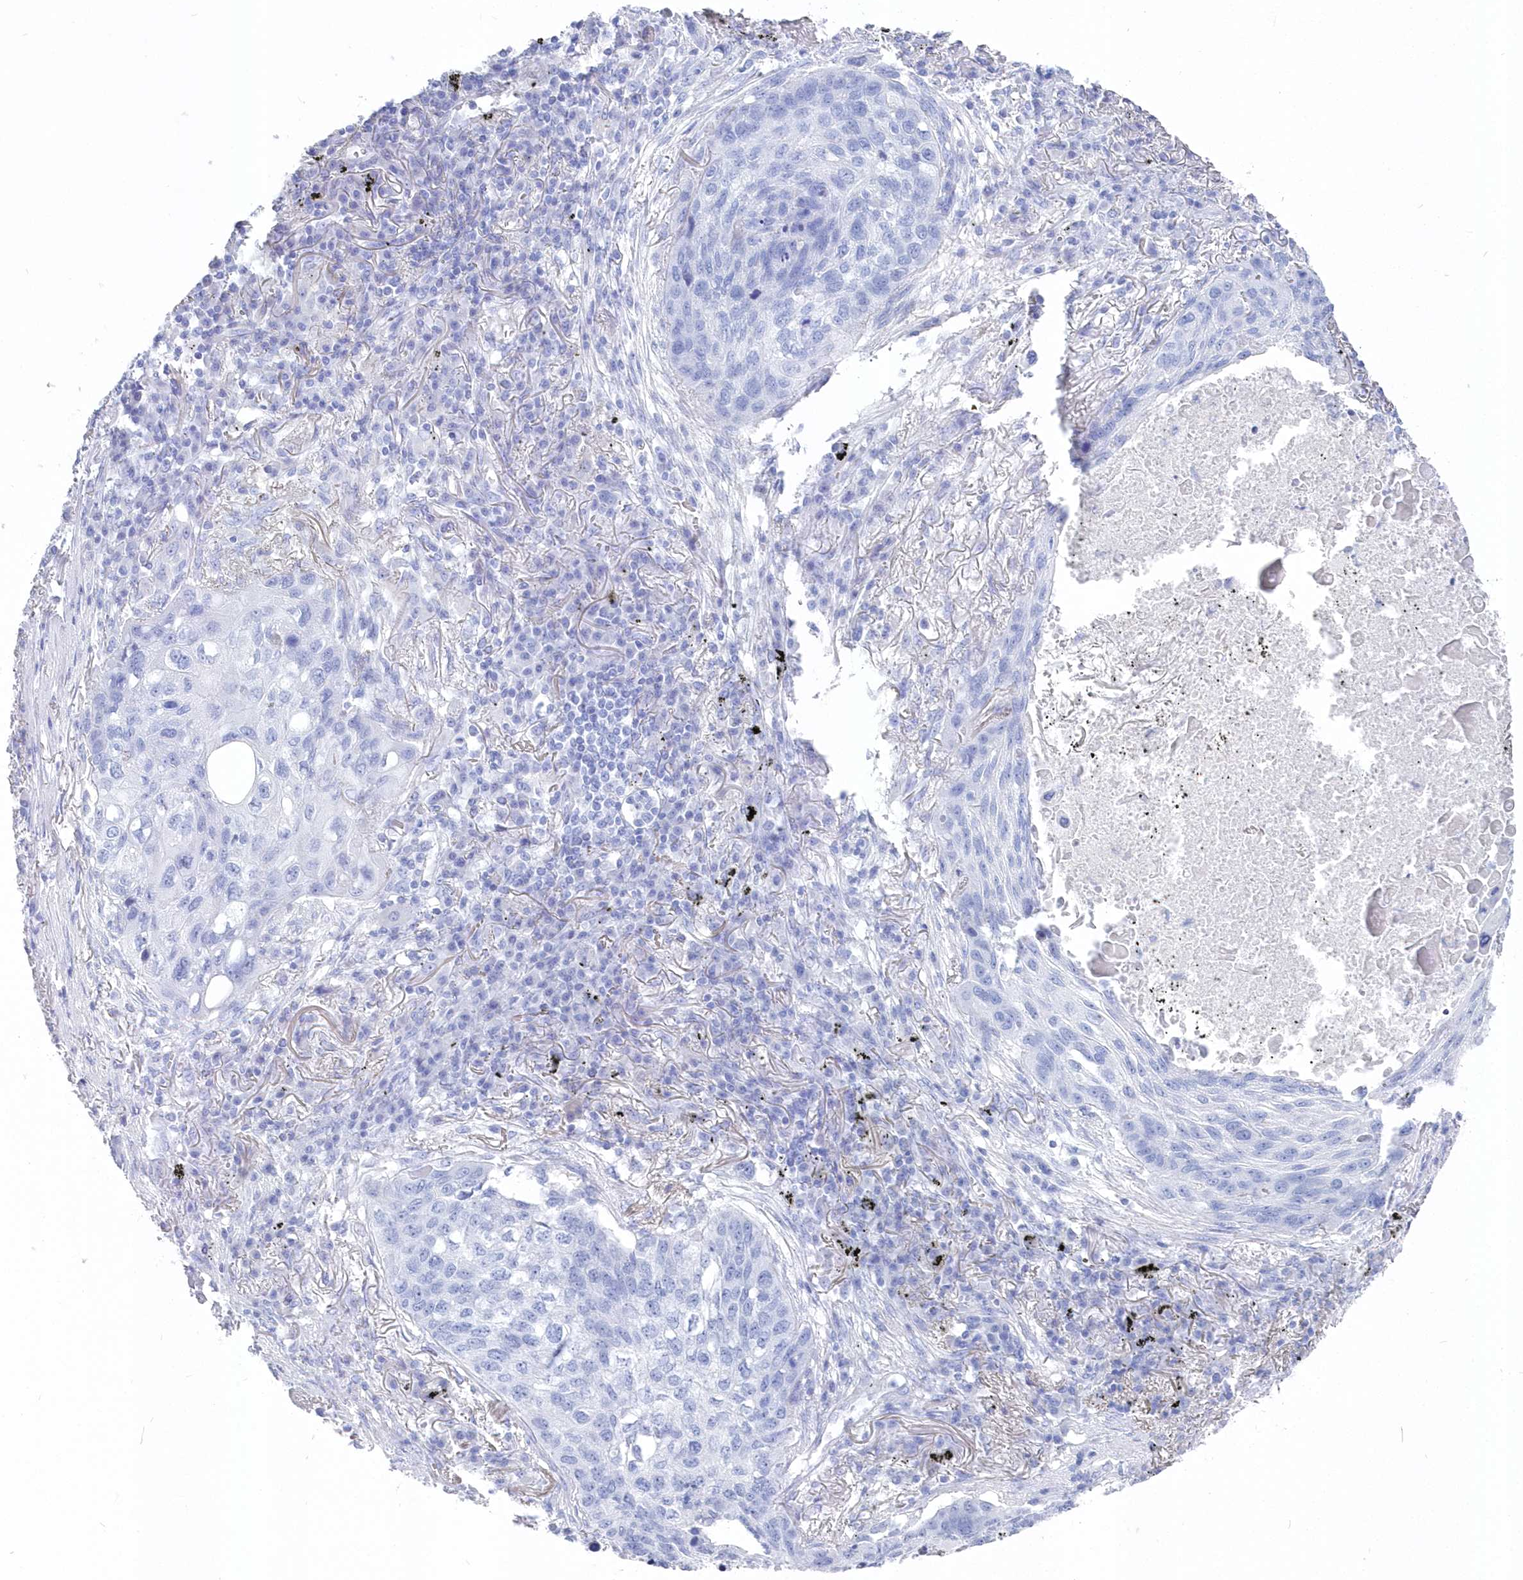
{"staining": {"intensity": "negative", "quantity": "none", "location": "none"}, "tissue": "lung cancer", "cell_type": "Tumor cells", "image_type": "cancer", "snomed": [{"axis": "morphology", "description": "Squamous cell carcinoma, NOS"}, {"axis": "topography", "description": "Lung"}], "caption": "Protein analysis of lung cancer demonstrates no significant expression in tumor cells. The staining was performed using DAB to visualize the protein expression in brown, while the nuclei were stained in blue with hematoxylin (Magnification: 20x).", "gene": "CSNK1G2", "patient": {"sex": "female", "age": 63}}